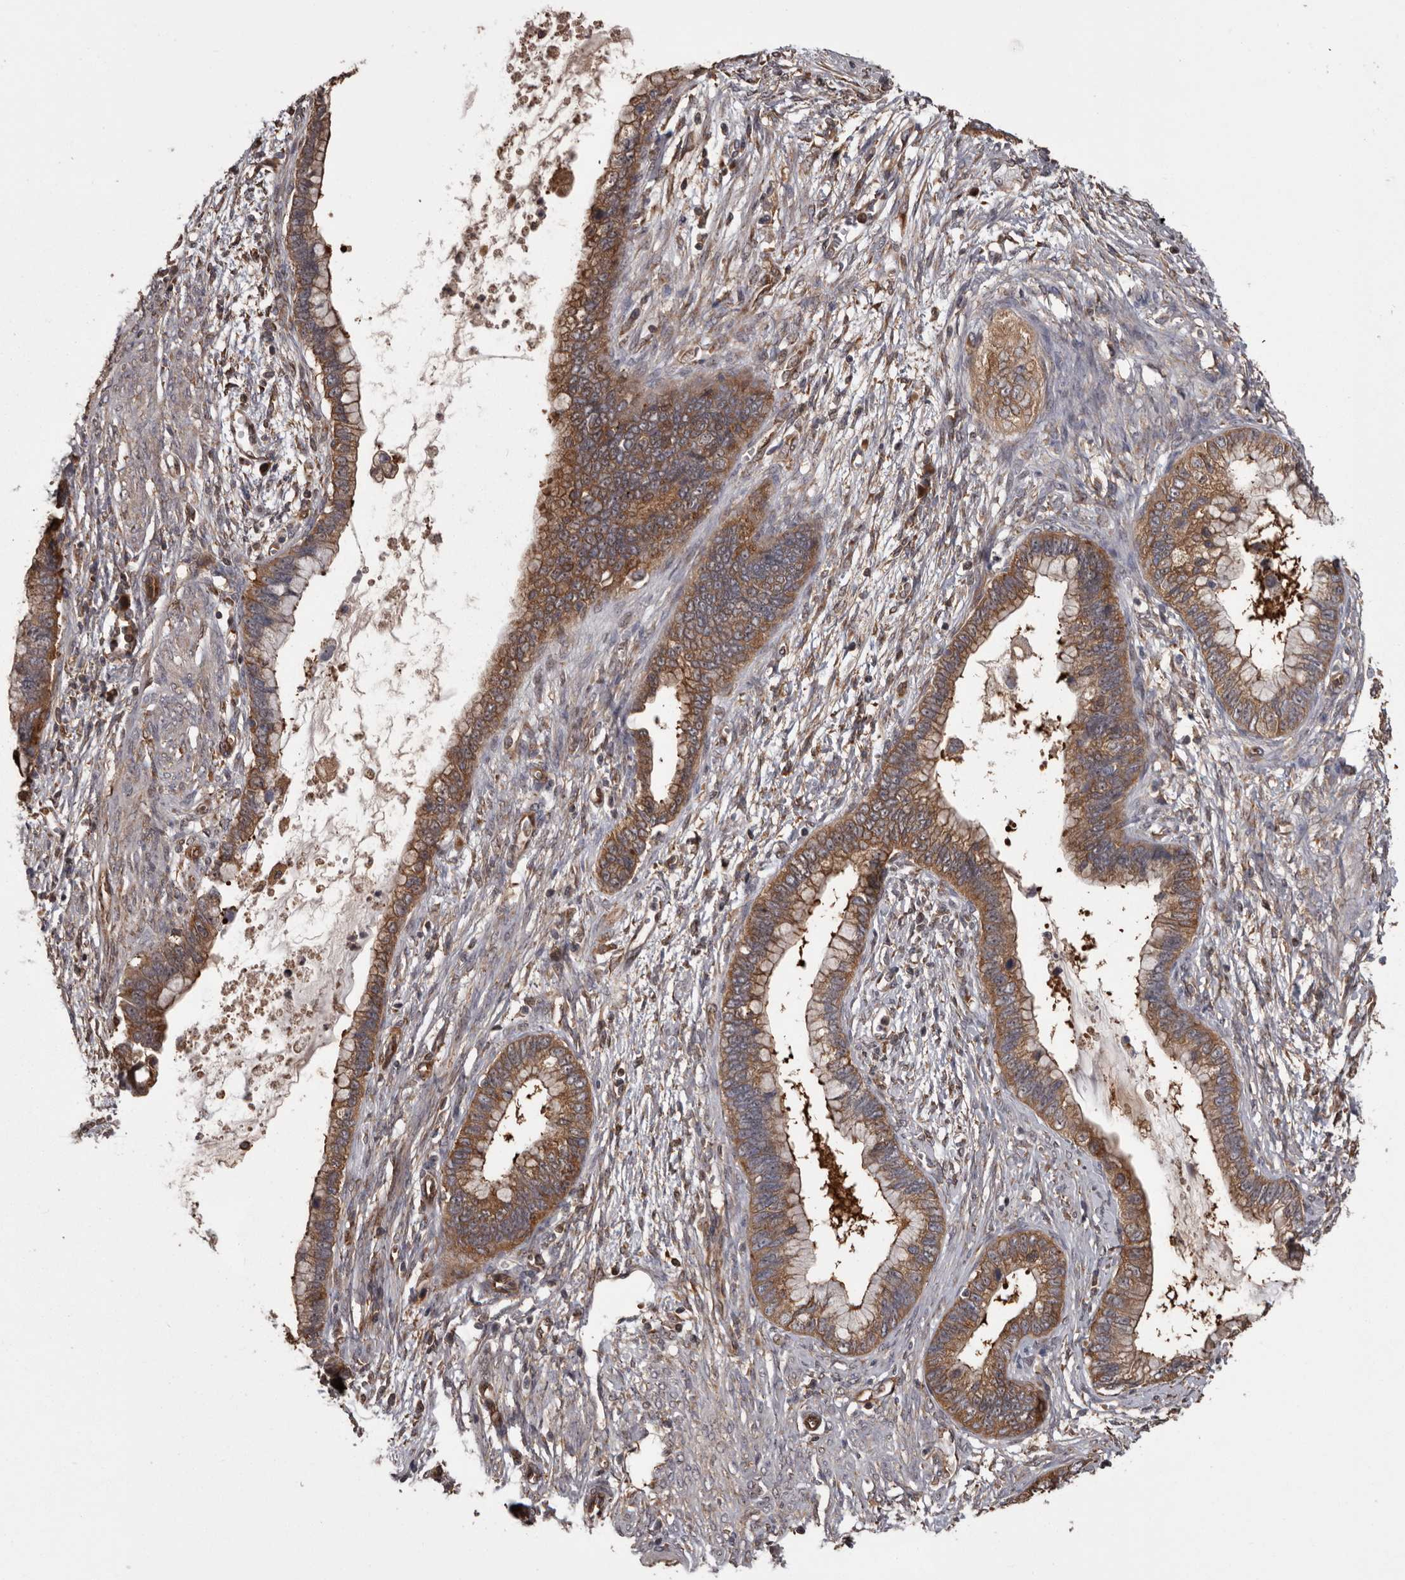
{"staining": {"intensity": "moderate", "quantity": ">75%", "location": "cytoplasmic/membranous"}, "tissue": "cervical cancer", "cell_type": "Tumor cells", "image_type": "cancer", "snomed": [{"axis": "morphology", "description": "Adenocarcinoma, NOS"}, {"axis": "topography", "description": "Cervix"}], "caption": "The histopathology image shows a brown stain indicating the presence of a protein in the cytoplasmic/membranous of tumor cells in cervical cancer (adenocarcinoma). Ihc stains the protein in brown and the nuclei are stained blue.", "gene": "DARS1", "patient": {"sex": "female", "age": 44}}